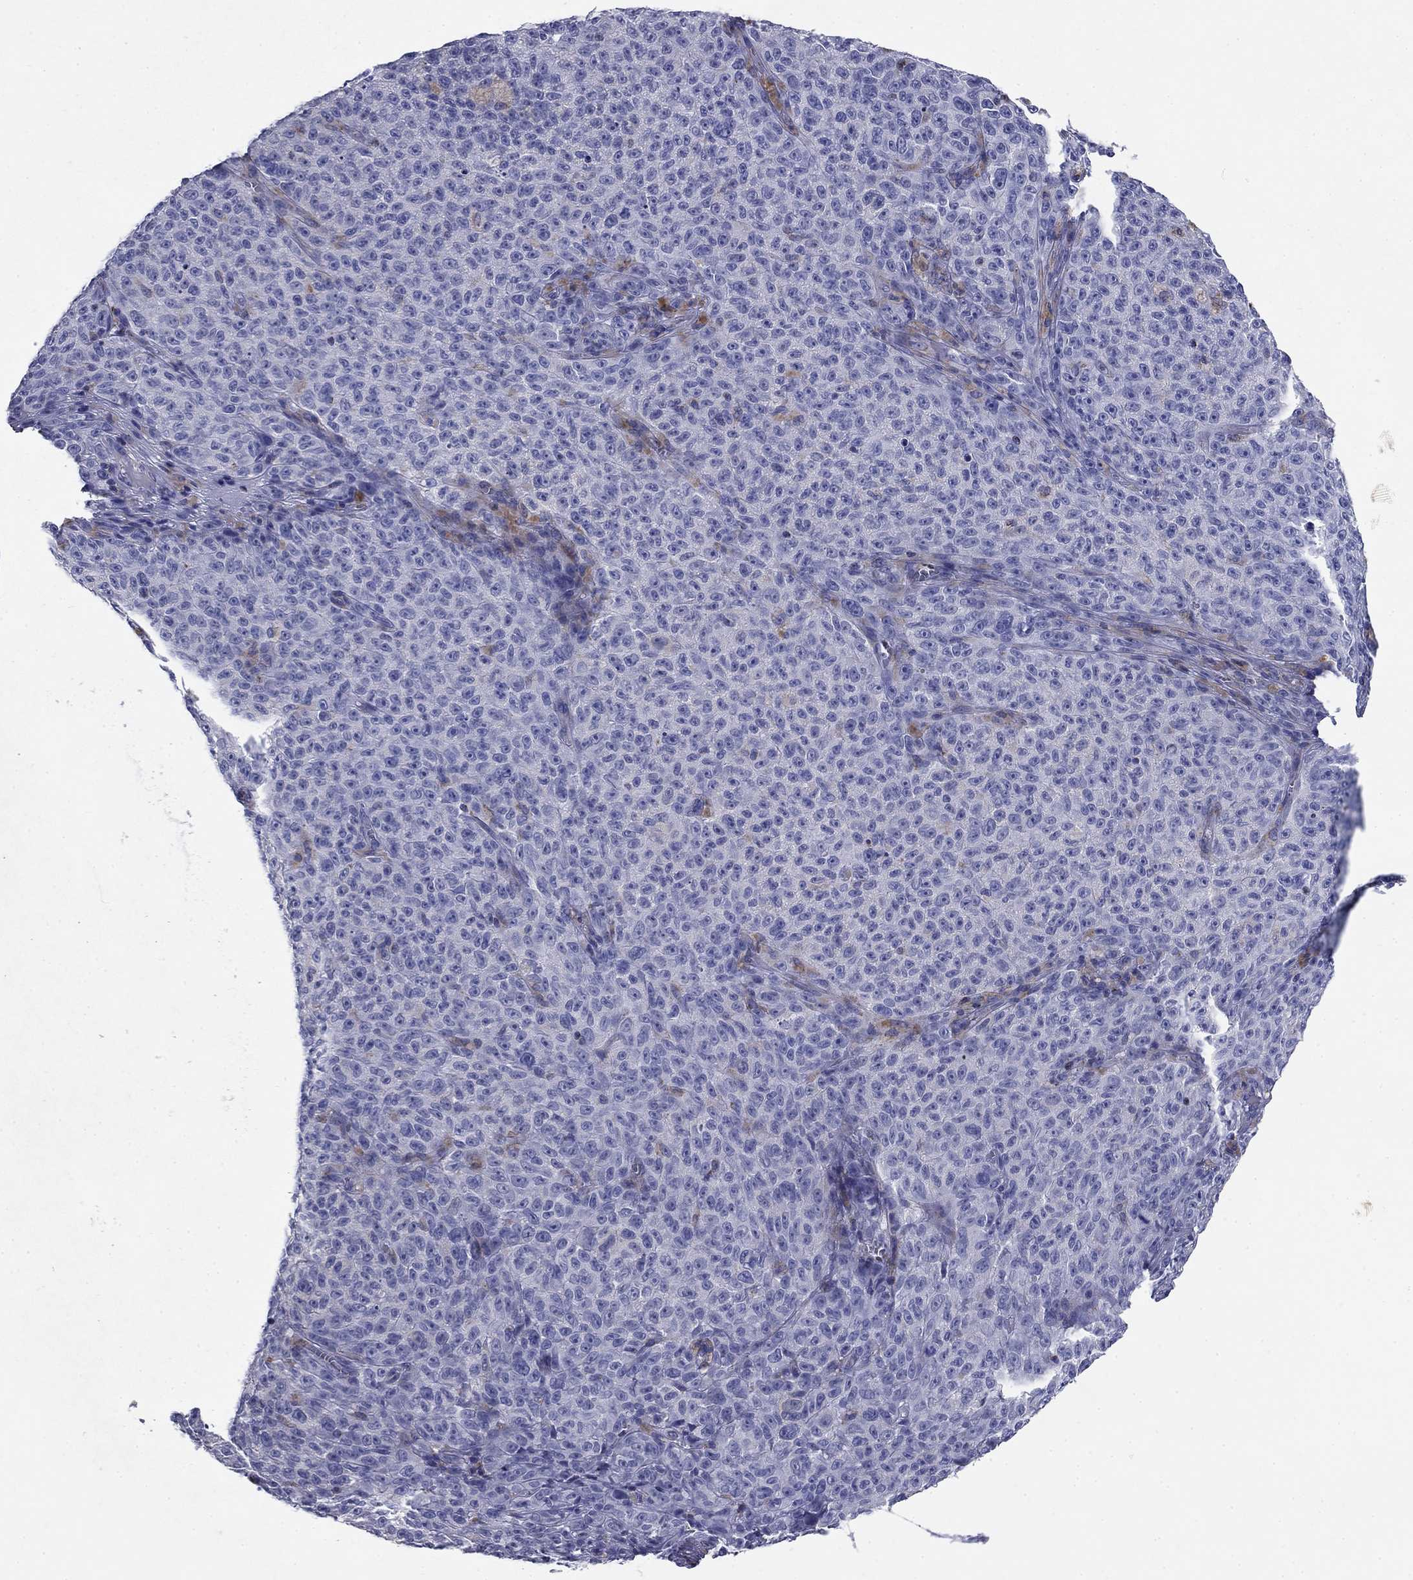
{"staining": {"intensity": "negative", "quantity": "none", "location": "none"}, "tissue": "melanoma", "cell_type": "Tumor cells", "image_type": "cancer", "snomed": [{"axis": "morphology", "description": "Malignant melanoma, NOS"}, {"axis": "topography", "description": "Skin"}], "caption": "This is an immunohistochemistry image of human malignant melanoma. There is no staining in tumor cells.", "gene": "NDUFA4L2", "patient": {"sex": "female", "age": 82}}